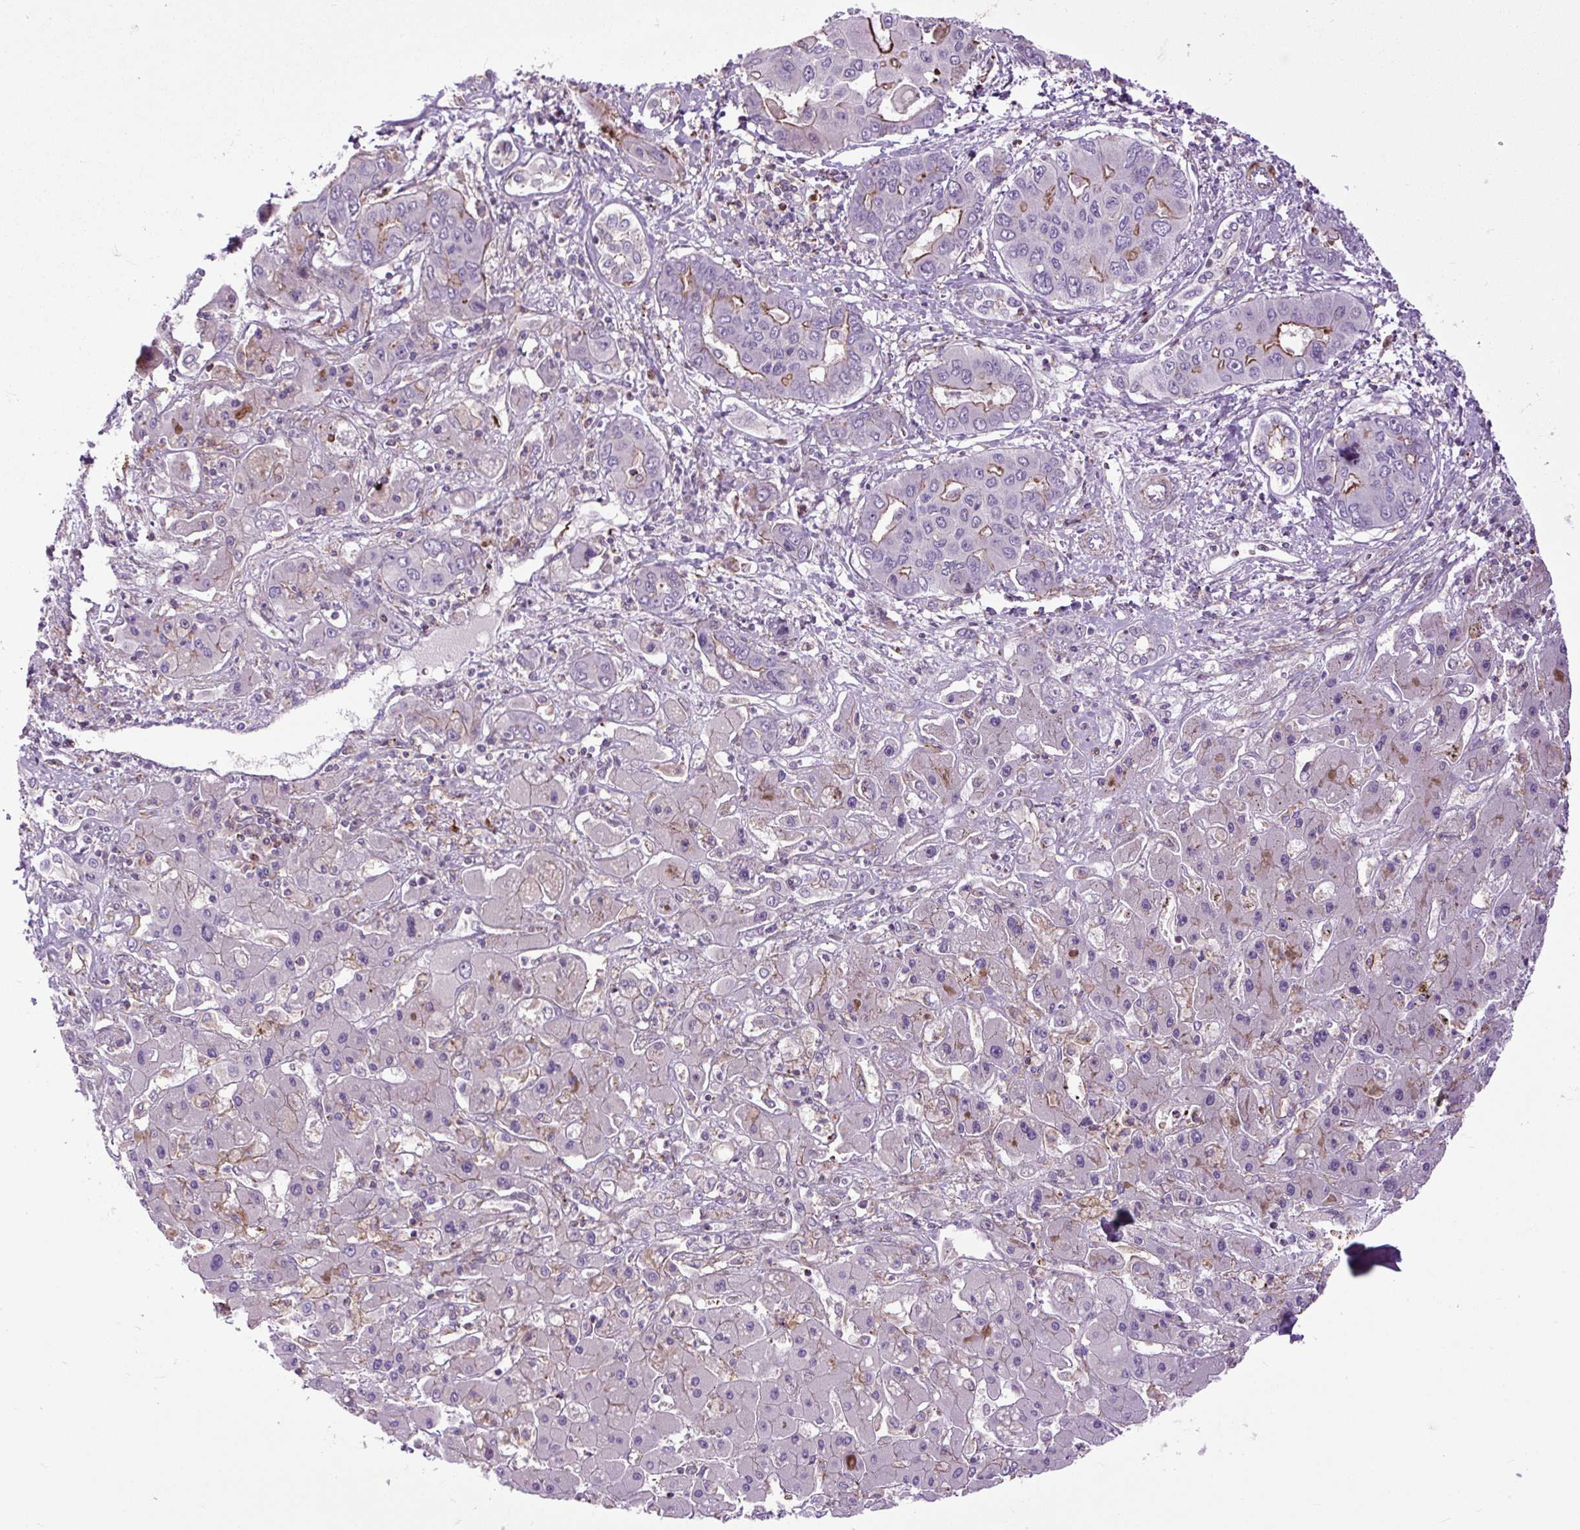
{"staining": {"intensity": "moderate", "quantity": "25%-75%", "location": "cytoplasmic/membranous"}, "tissue": "liver cancer", "cell_type": "Tumor cells", "image_type": "cancer", "snomed": [{"axis": "morphology", "description": "Cholangiocarcinoma"}, {"axis": "topography", "description": "Liver"}], "caption": "DAB immunohistochemical staining of liver cancer (cholangiocarcinoma) shows moderate cytoplasmic/membranous protein staining in approximately 25%-75% of tumor cells.", "gene": "ZNF197", "patient": {"sex": "male", "age": 67}}